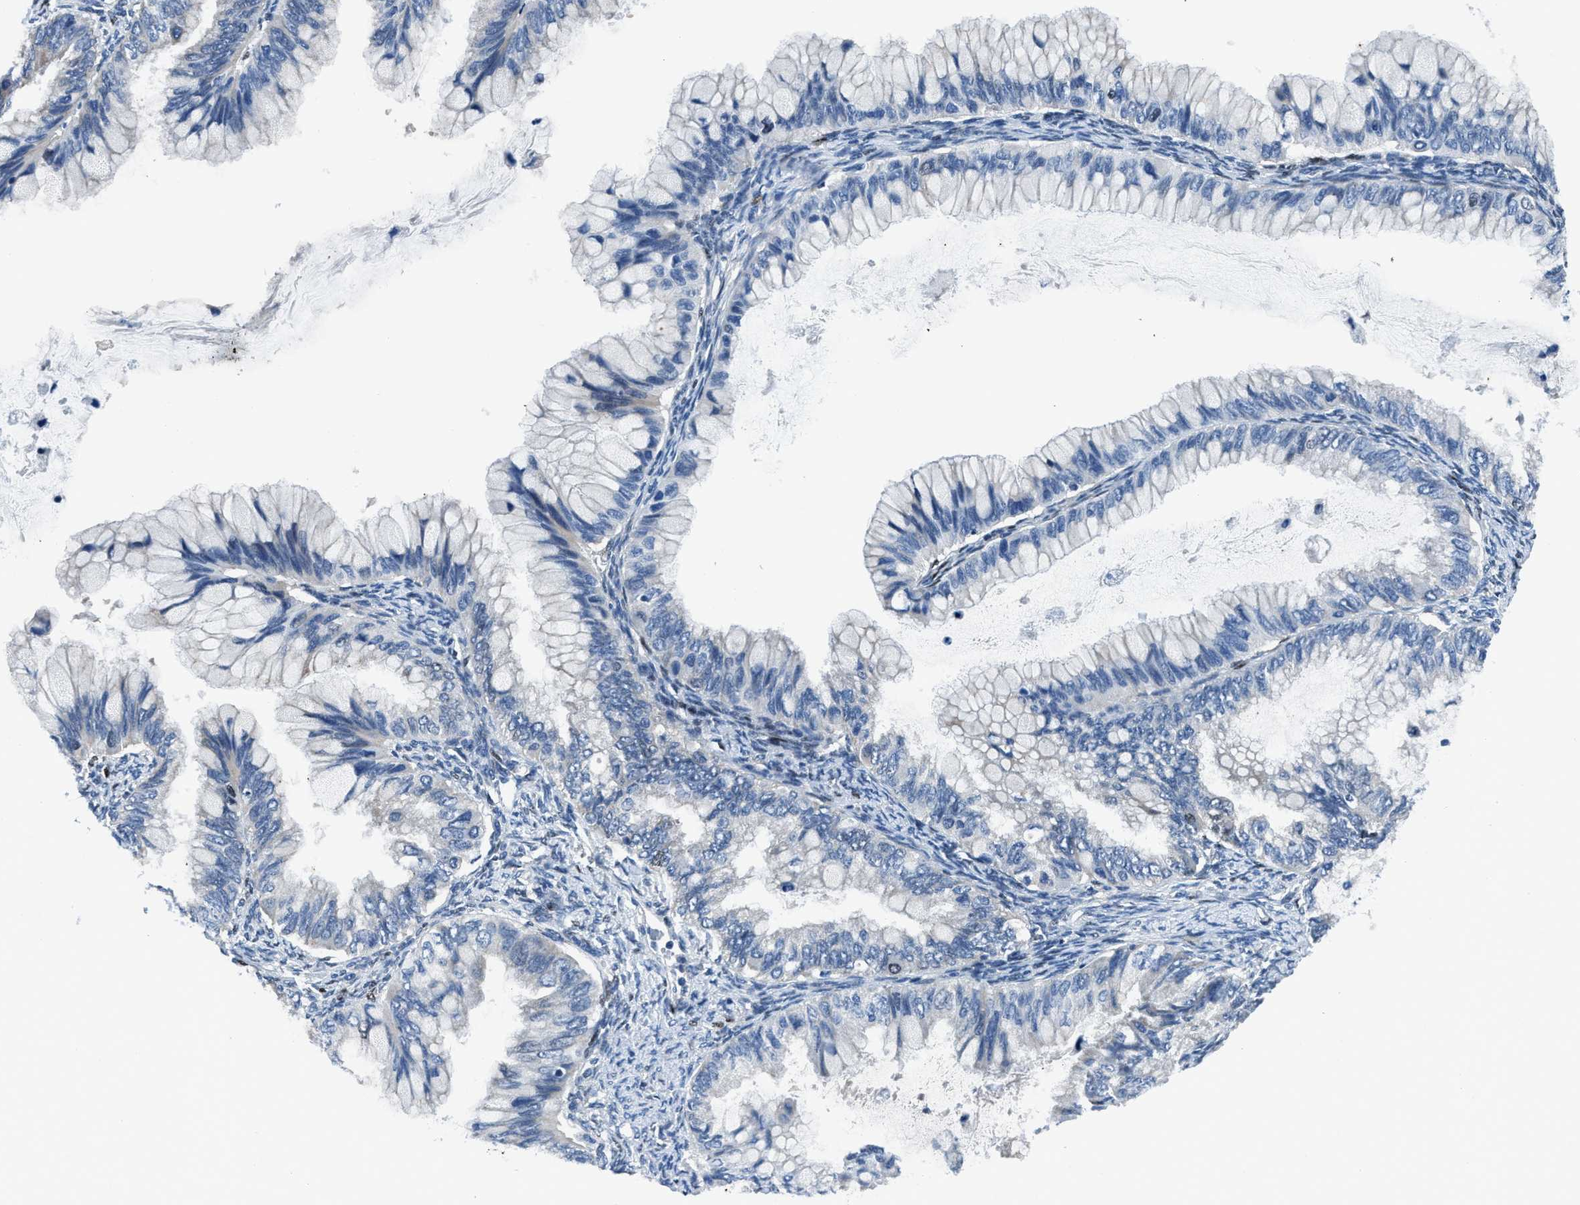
{"staining": {"intensity": "negative", "quantity": "none", "location": "none"}, "tissue": "ovarian cancer", "cell_type": "Tumor cells", "image_type": "cancer", "snomed": [{"axis": "morphology", "description": "Cystadenocarcinoma, mucinous, NOS"}, {"axis": "topography", "description": "Ovary"}], "caption": "High magnification brightfield microscopy of mucinous cystadenocarcinoma (ovarian) stained with DAB (brown) and counterstained with hematoxylin (blue): tumor cells show no significant staining.", "gene": "EGR1", "patient": {"sex": "female", "age": 80}}